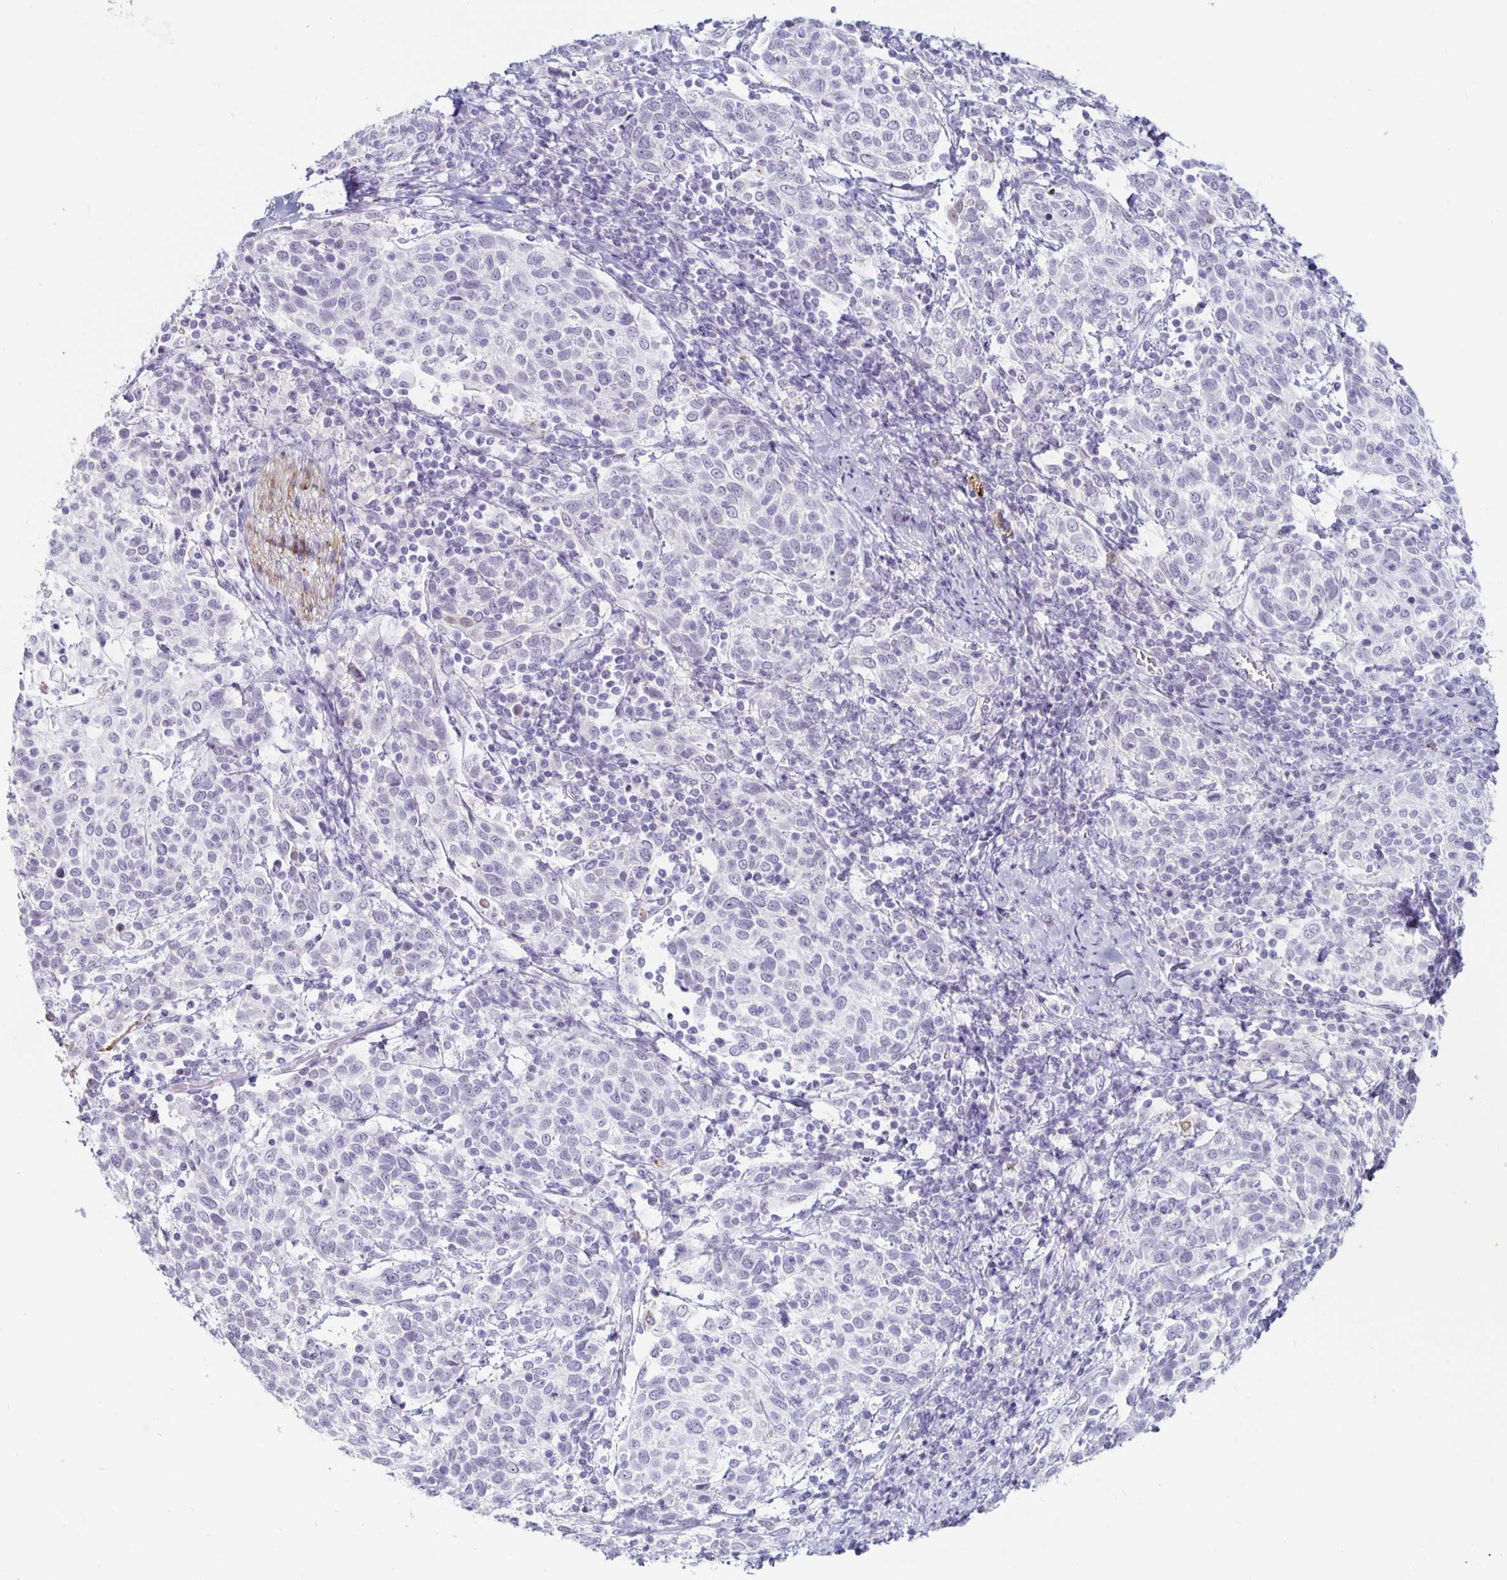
{"staining": {"intensity": "negative", "quantity": "none", "location": "none"}, "tissue": "cervical cancer", "cell_type": "Tumor cells", "image_type": "cancer", "snomed": [{"axis": "morphology", "description": "Squamous cell carcinoma, NOS"}, {"axis": "topography", "description": "Cervix"}], "caption": "Immunohistochemistry histopathology image of cervical squamous cell carcinoma stained for a protein (brown), which reveals no staining in tumor cells.", "gene": "KCNQ2", "patient": {"sex": "female", "age": 61}}